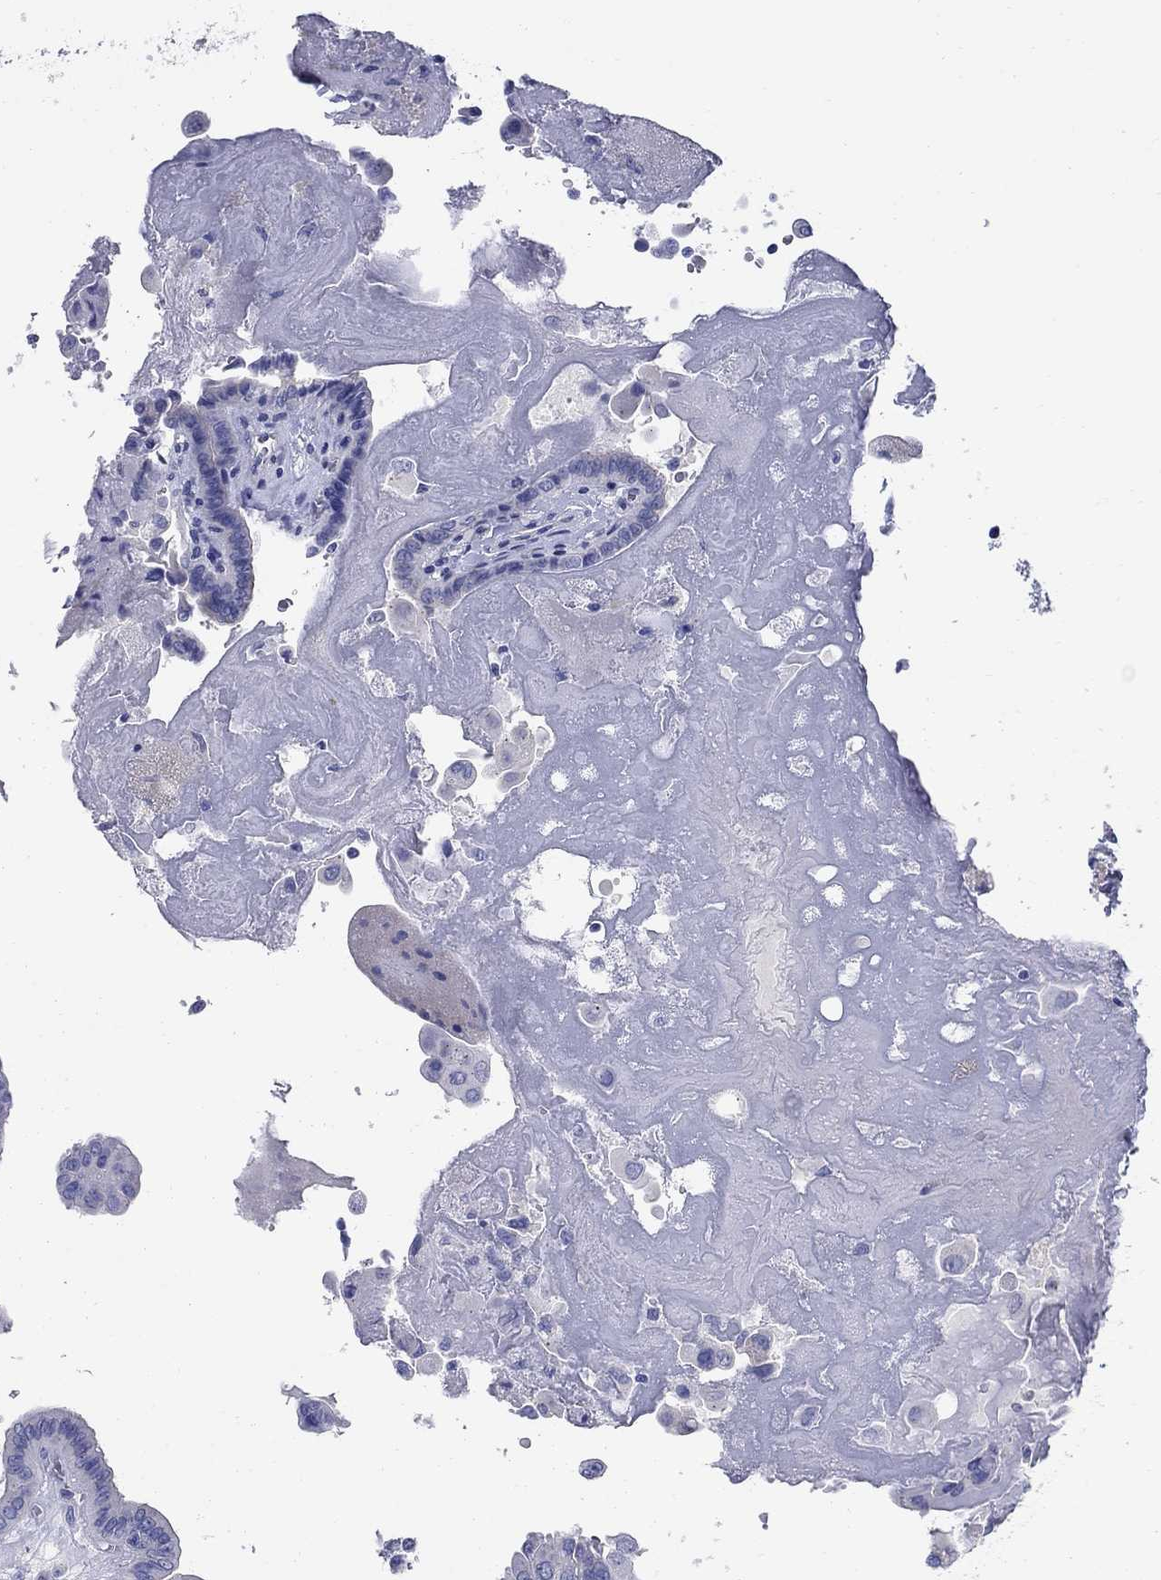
{"staining": {"intensity": "negative", "quantity": "none", "location": "none"}, "tissue": "thyroid cancer", "cell_type": "Tumor cells", "image_type": "cancer", "snomed": [{"axis": "morphology", "description": "Papillary adenocarcinoma, NOS"}, {"axis": "topography", "description": "Thyroid gland"}], "caption": "Tumor cells show no significant expression in thyroid cancer (papillary adenocarcinoma). The staining was performed using DAB (3,3'-diaminobenzidine) to visualize the protein expression in brown, while the nuclei were stained in blue with hematoxylin (Magnification: 20x).", "gene": "SMCP", "patient": {"sex": "female", "age": 37}}